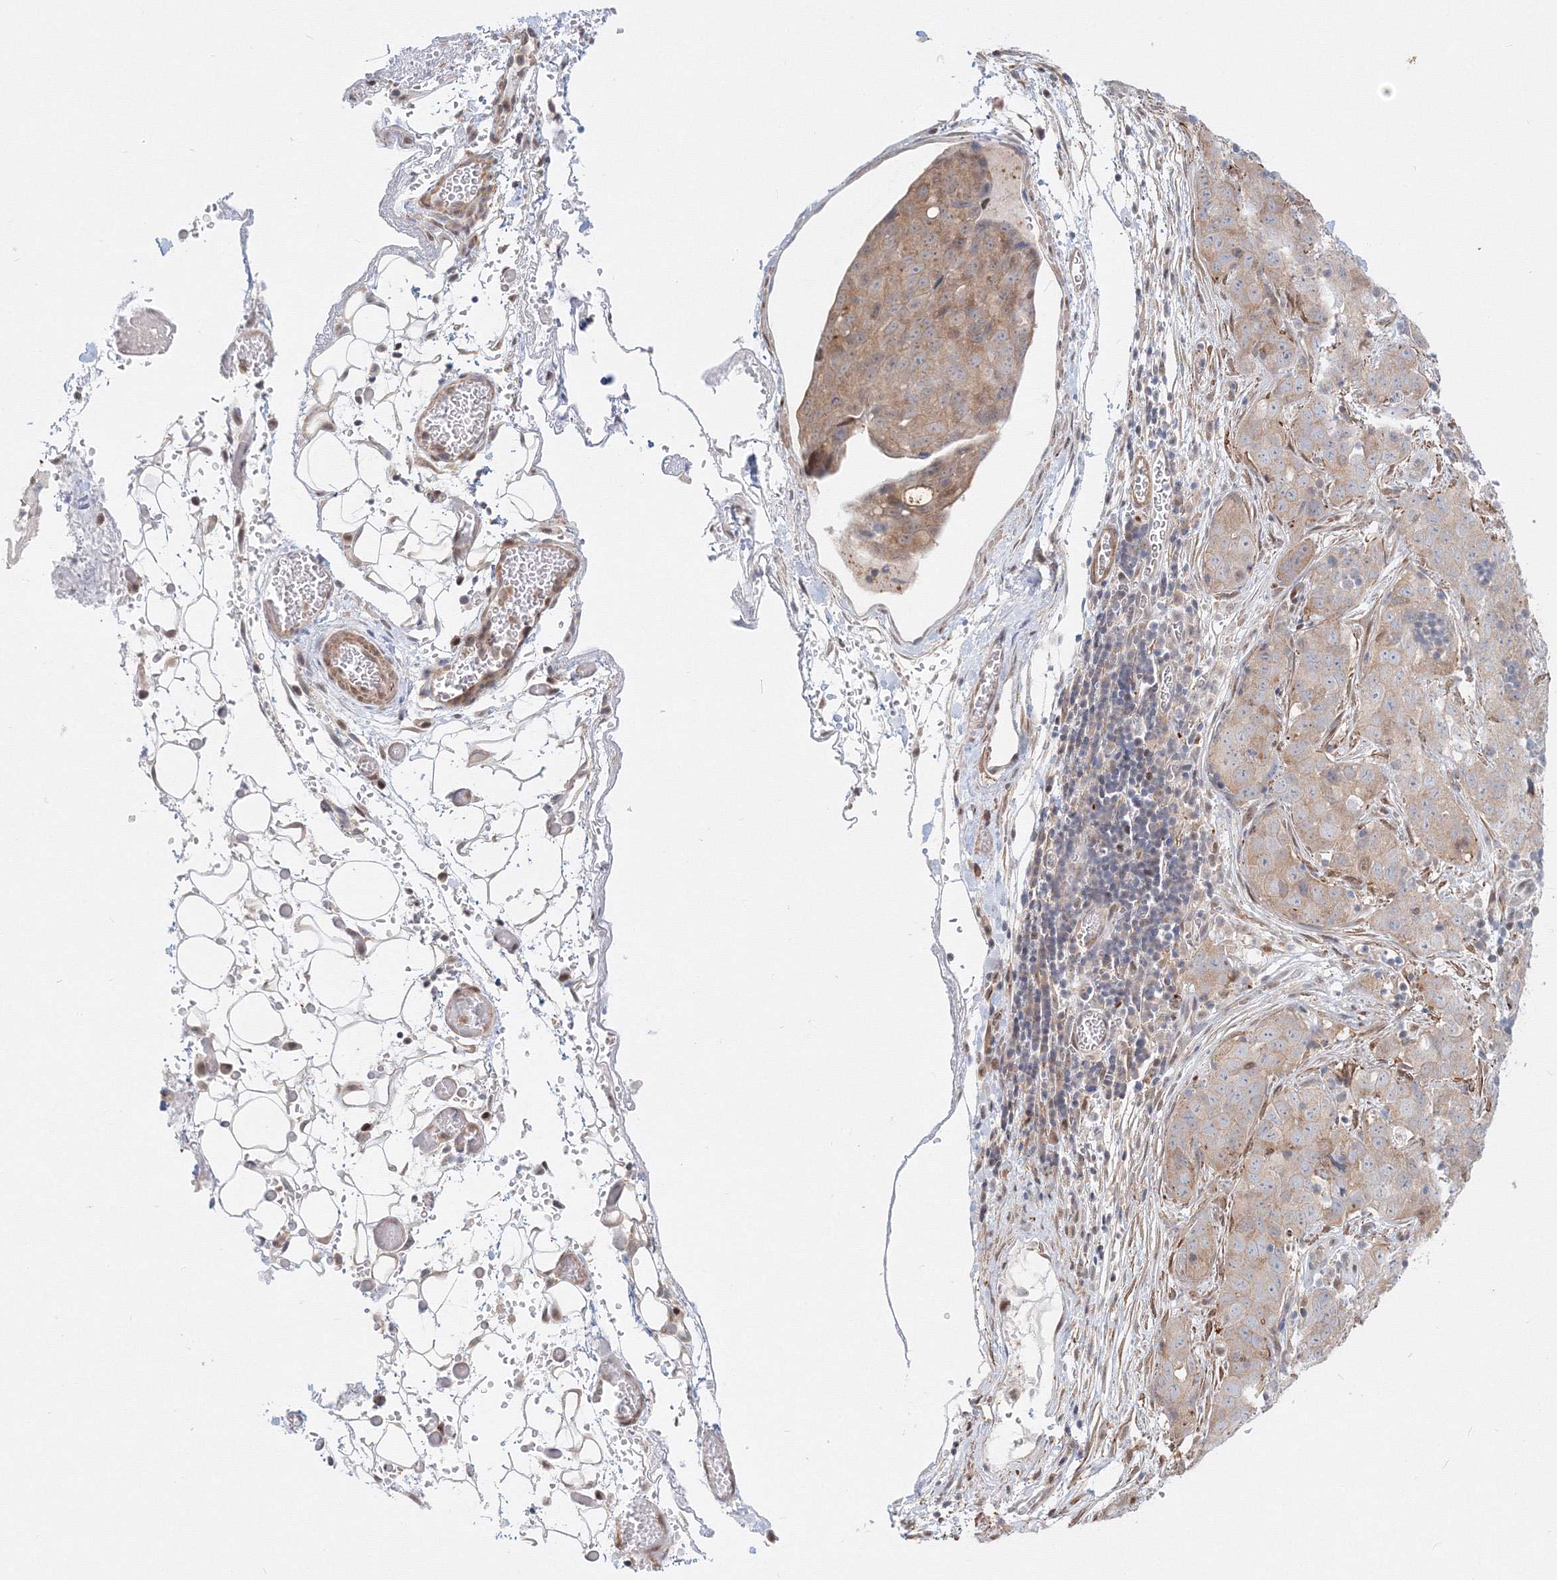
{"staining": {"intensity": "moderate", "quantity": "25%-75%", "location": "cytoplasmic/membranous"}, "tissue": "stomach cancer", "cell_type": "Tumor cells", "image_type": "cancer", "snomed": [{"axis": "morphology", "description": "Normal tissue, NOS"}, {"axis": "morphology", "description": "Adenocarcinoma, NOS"}, {"axis": "topography", "description": "Lymph node"}, {"axis": "topography", "description": "Stomach"}], "caption": "Protein staining shows moderate cytoplasmic/membranous positivity in about 25%-75% of tumor cells in stomach adenocarcinoma.", "gene": "ARHGAP21", "patient": {"sex": "male", "age": 48}}